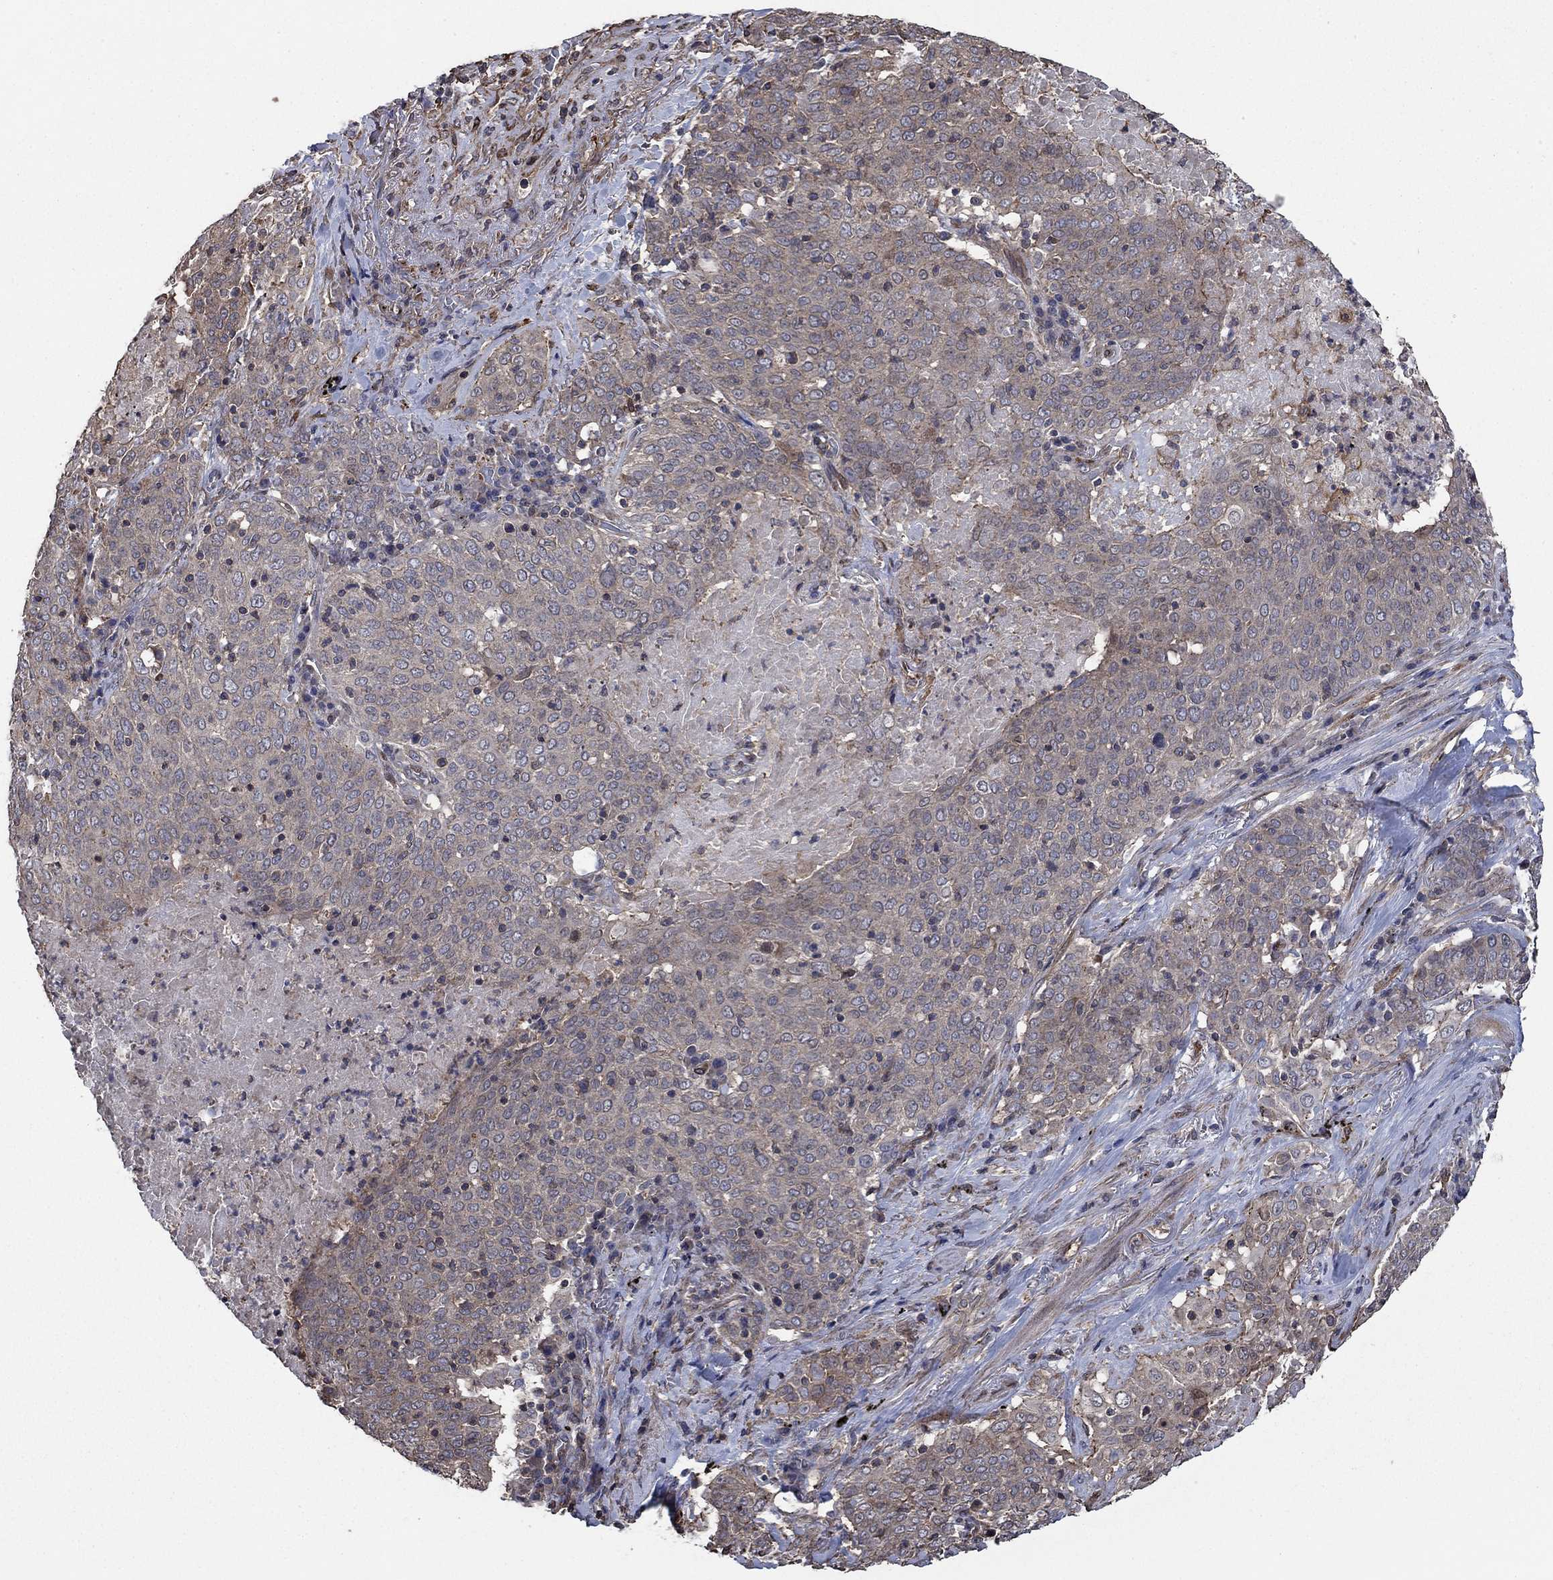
{"staining": {"intensity": "negative", "quantity": "none", "location": "none"}, "tissue": "lung cancer", "cell_type": "Tumor cells", "image_type": "cancer", "snomed": [{"axis": "morphology", "description": "Squamous cell carcinoma, NOS"}, {"axis": "topography", "description": "Lung"}], "caption": "A high-resolution histopathology image shows immunohistochemistry staining of lung cancer, which reveals no significant expression in tumor cells.", "gene": "PDE3A", "patient": {"sex": "male", "age": 82}}